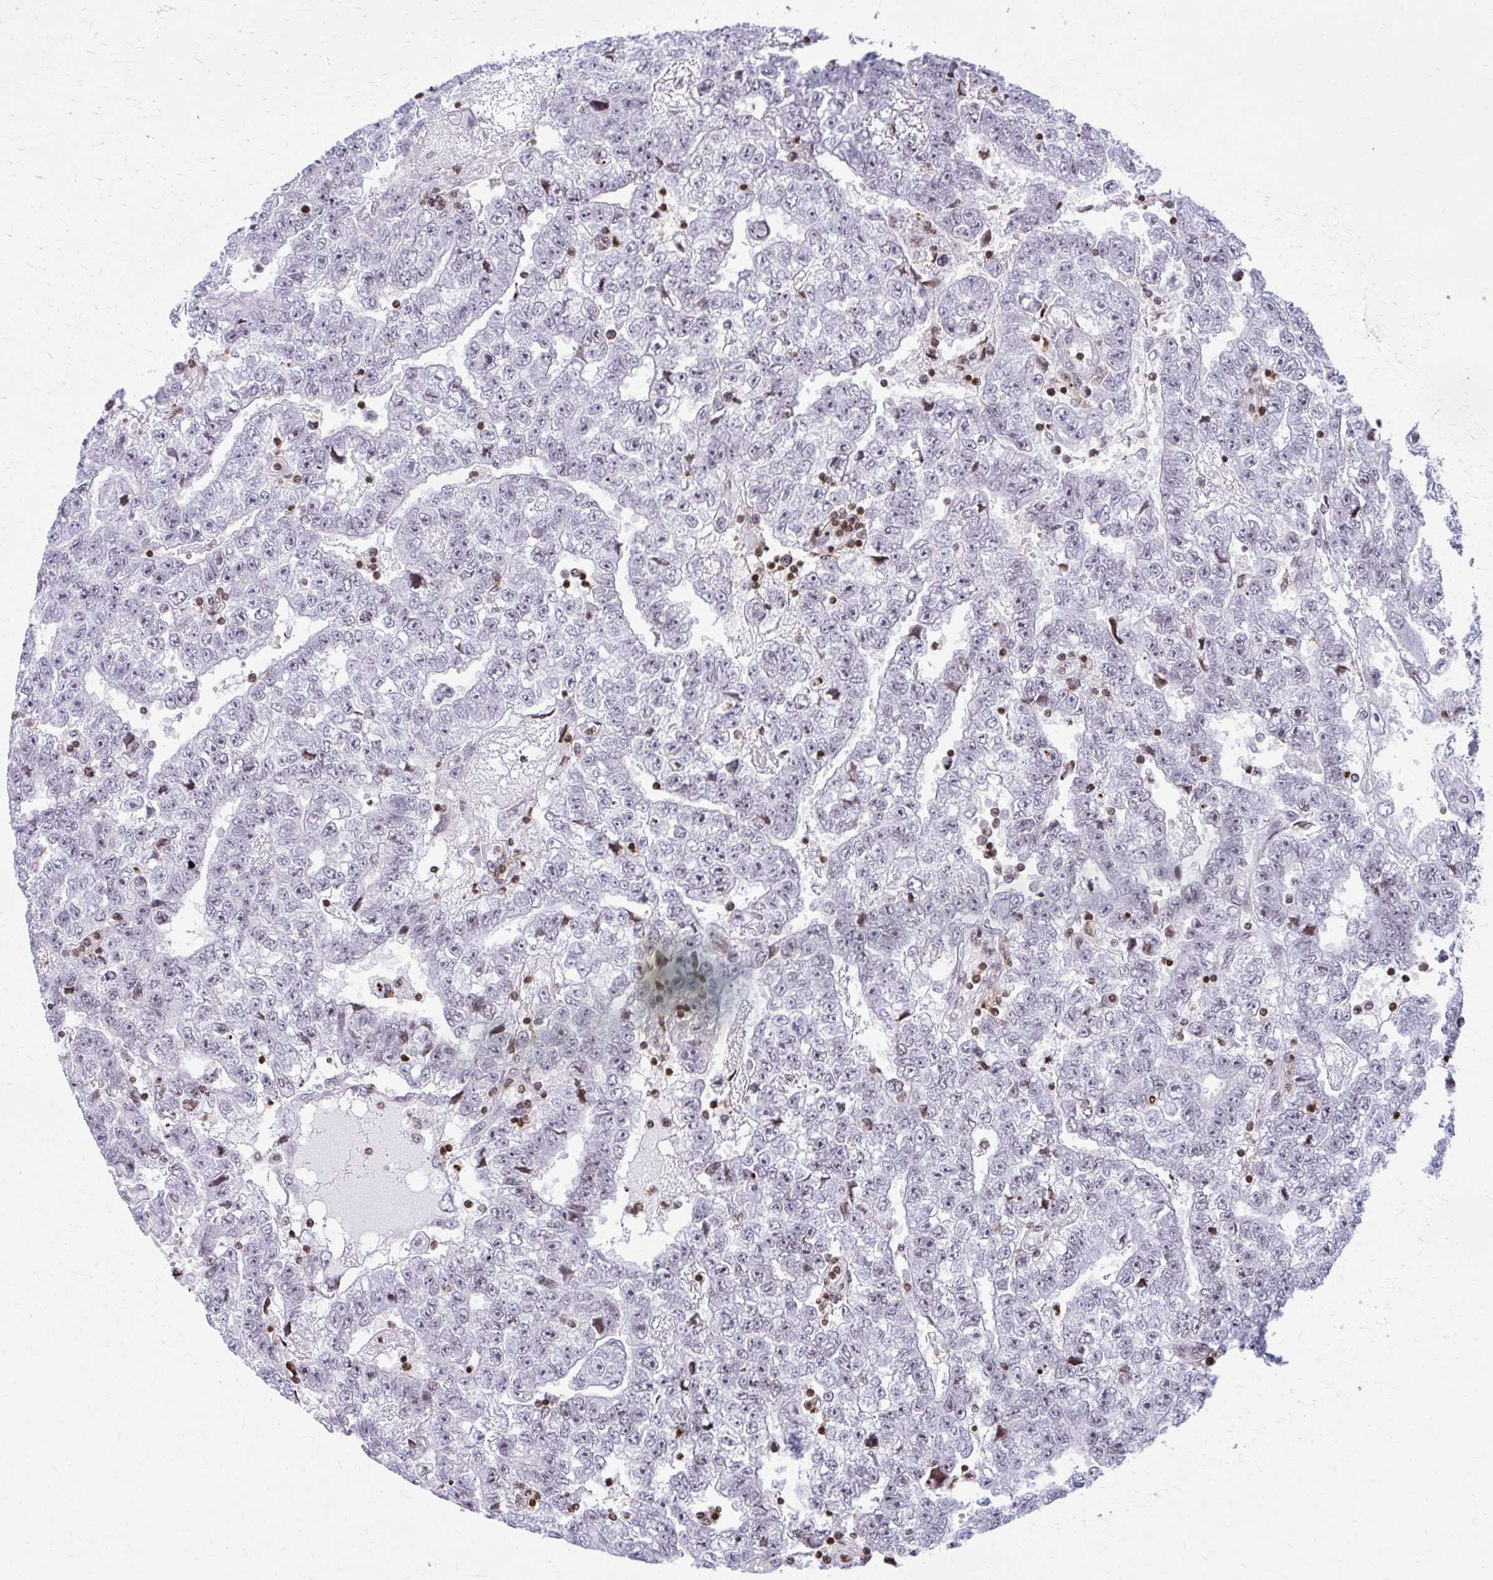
{"staining": {"intensity": "negative", "quantity": "none", "location": "none"}, "tissue": "testis cancer", "cell_type": "Tumor cells", "image_type": "cancer", "snomed": [{"axis": "morphology", "description": "Carcinoma, Embryonal, NOS"}, {"axis": "topography", "description": "Testis"}], "caption": "Photomicrograph shows no protein staining in tumor cells of embryonal carcinoma (testis) tissue.", "gene": "AP5M1", "patient": {"sex": "male", "age": 25}}